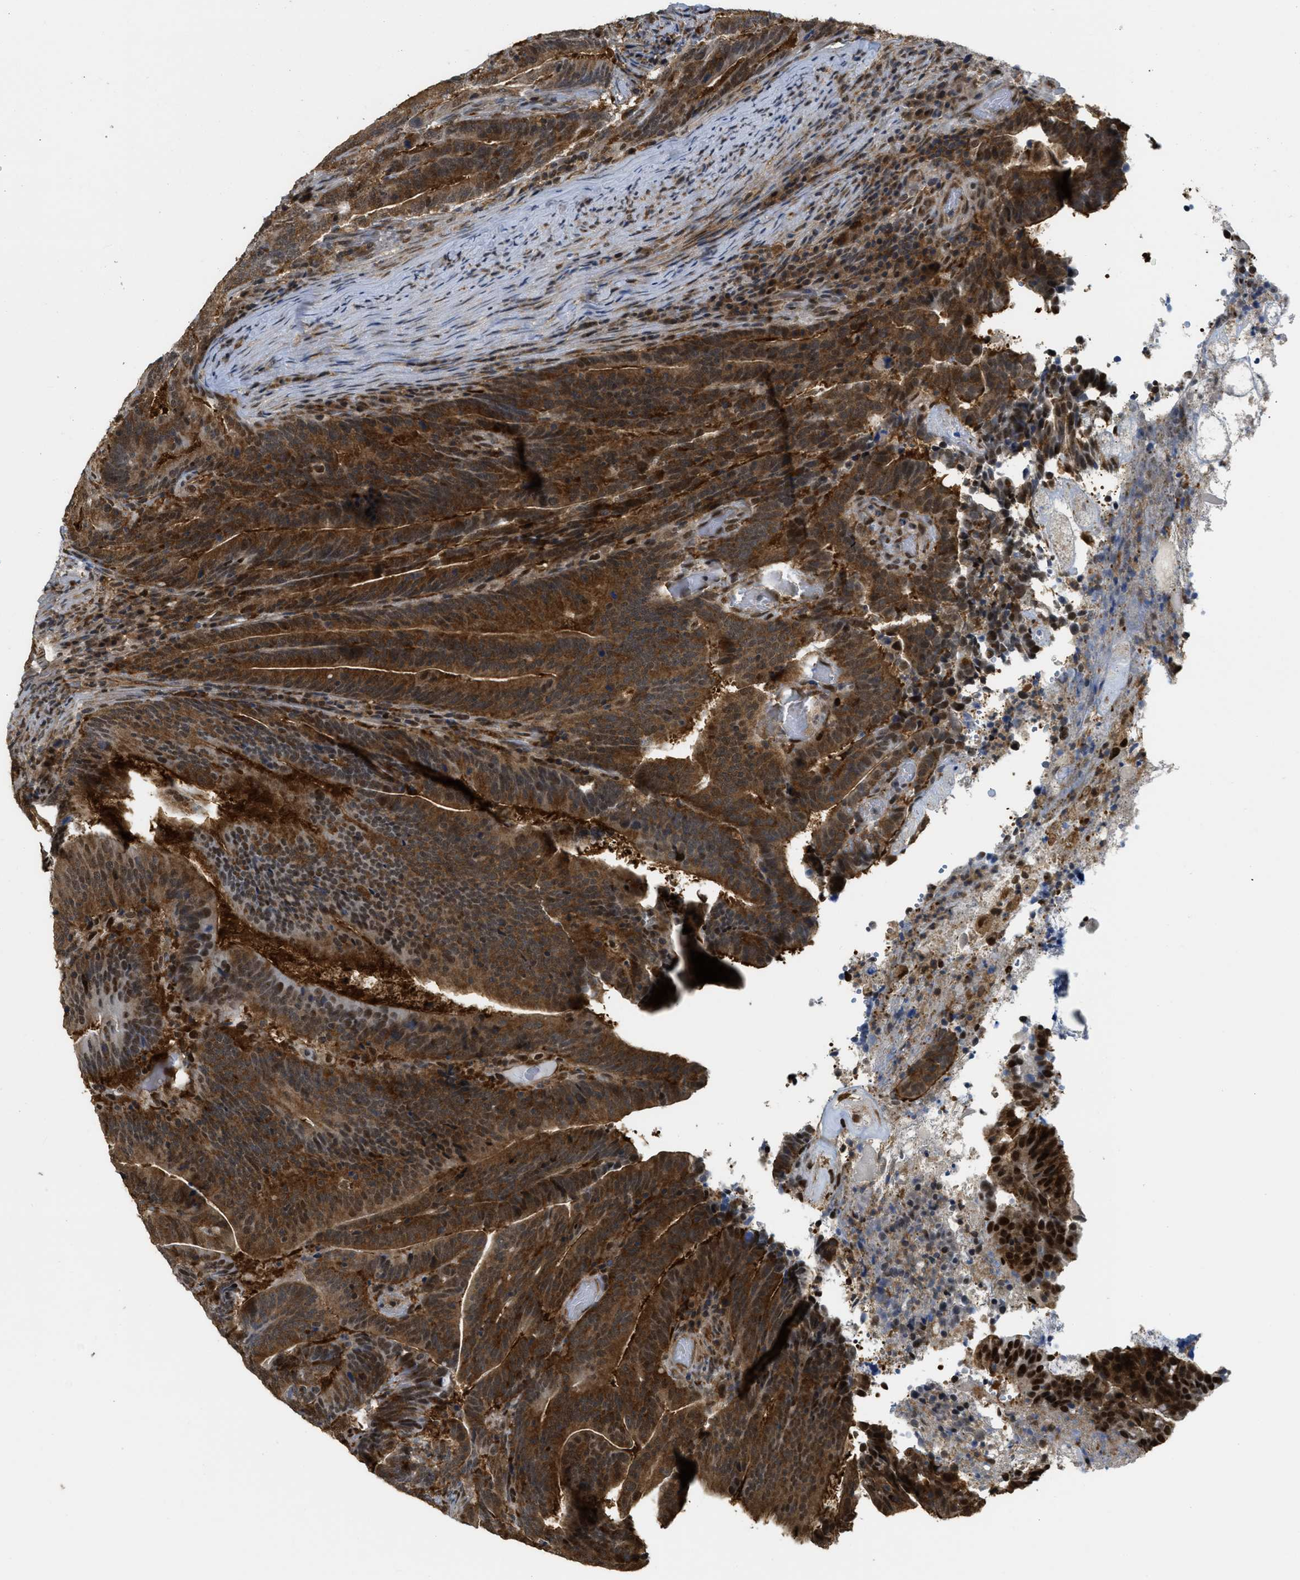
{"staining": {"intensity": "strong", "quantity": ">75%", "location": "cytoplasmic/membranous,nuclear"}, "tissue": "colorectal cancer", "cell_type": "Tumor cells", "image_type": "cancer", "snomed": [{"axis": "morphology", "description": "Adenocarcinoma, NOS"}, {"axis": "topography", "description": "Colon"}], "caption": "Protein staining by IHC demonstrates strong cytoplasmic/membranous and nuclear positivity in approximately >75% of tumor cells in colorectal cancer (adenocarcinoma).", "gene": "PSMC5", "patient": {"sex": "female", "age": 66}}